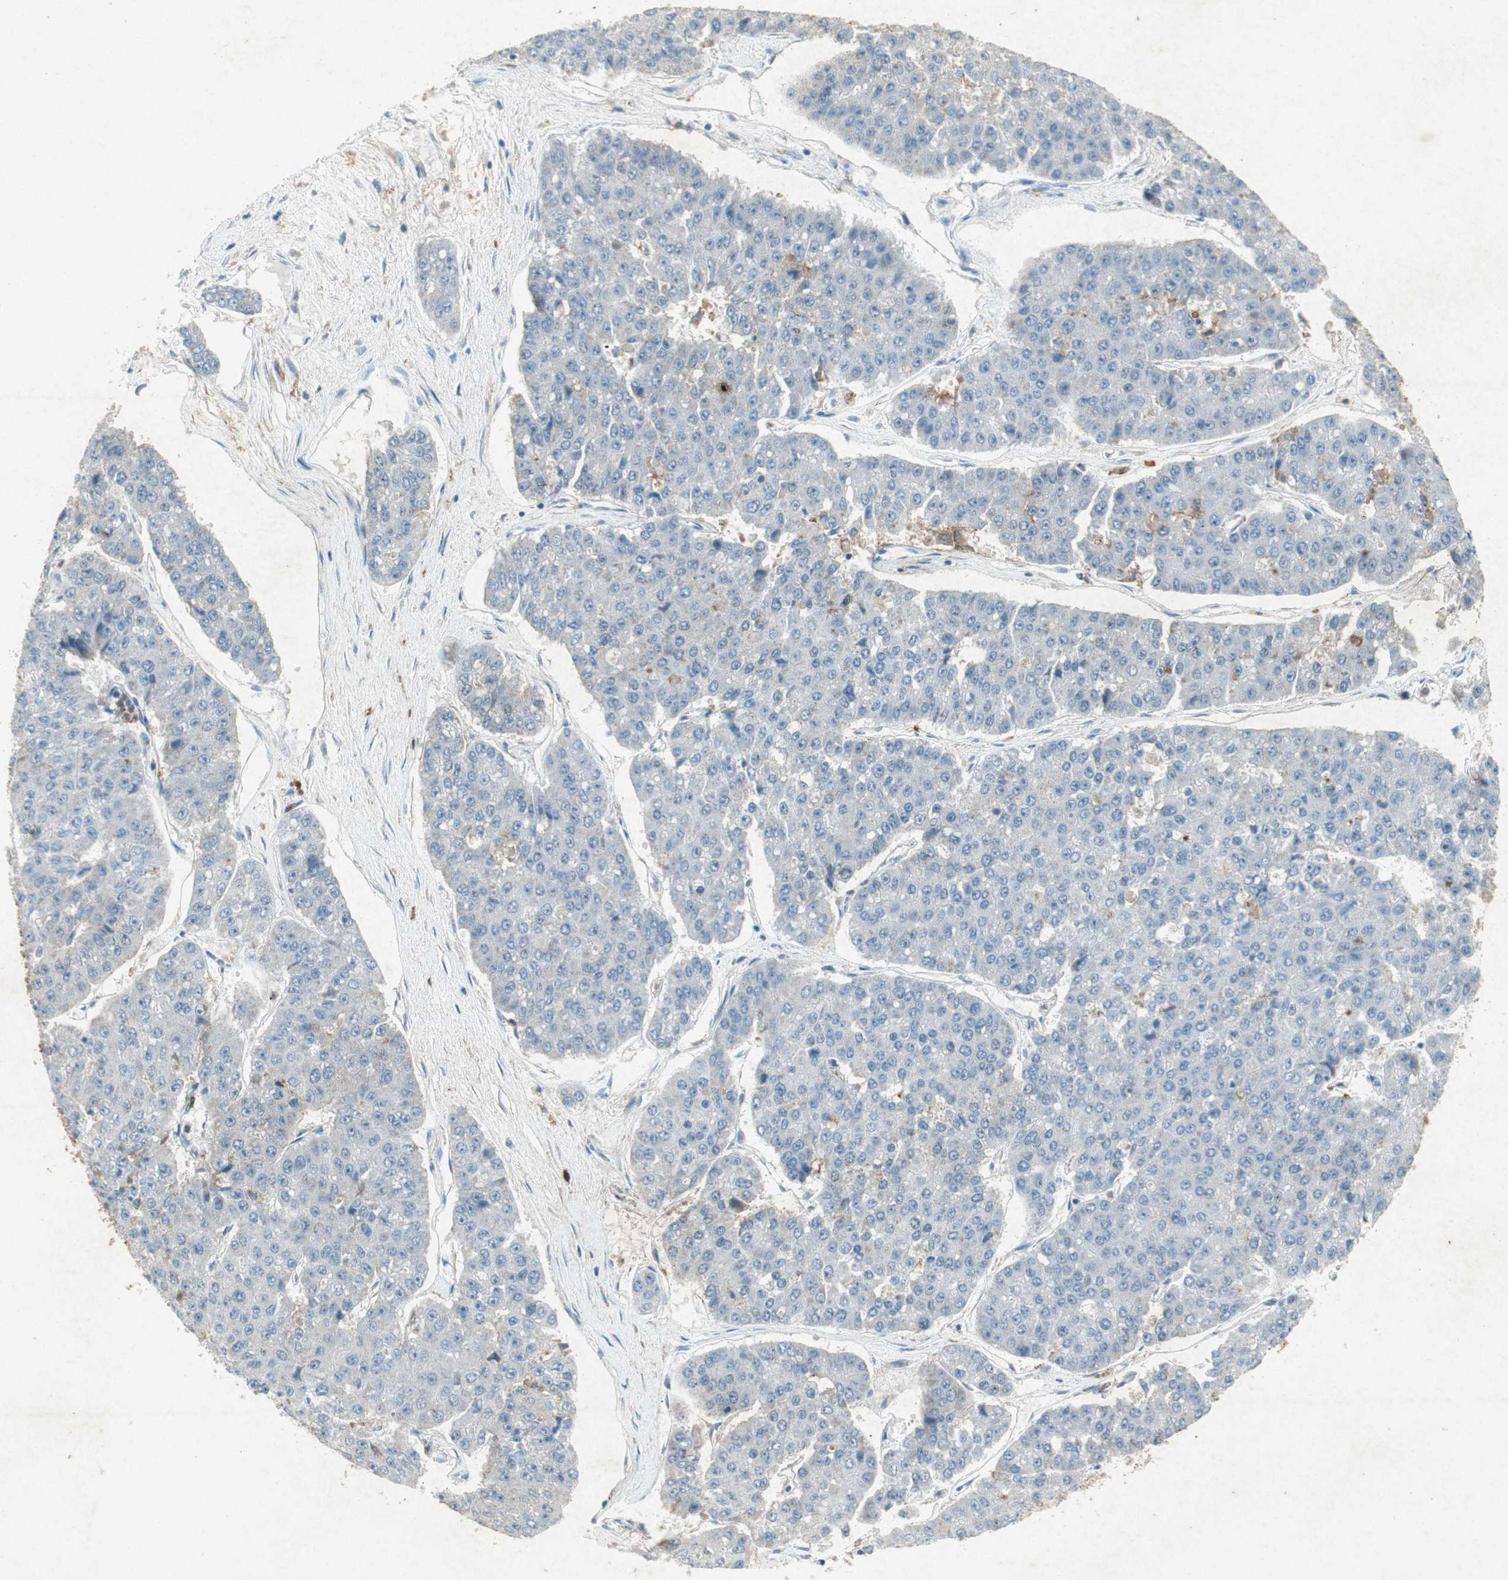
{"staining": {"intensity": "negative", "quantity": "none", "location": "none"}, "tissue": "pancreatic cancer", "cell_type": "Tumor cells", "image_type": "cancer", "snomed": [{"axis": "morphology", "description": "Adenocarcinoma, NOS"}, {"axis": "topography", "description": "Pancreas"}], "caption": "Pancreatic adenocarcinoma stained for a protein using immunohistochemistry (IHC) shows no expression tumor cells.", "gene": "TYROBP", "patient": {"sex": "male", "age": 50}}